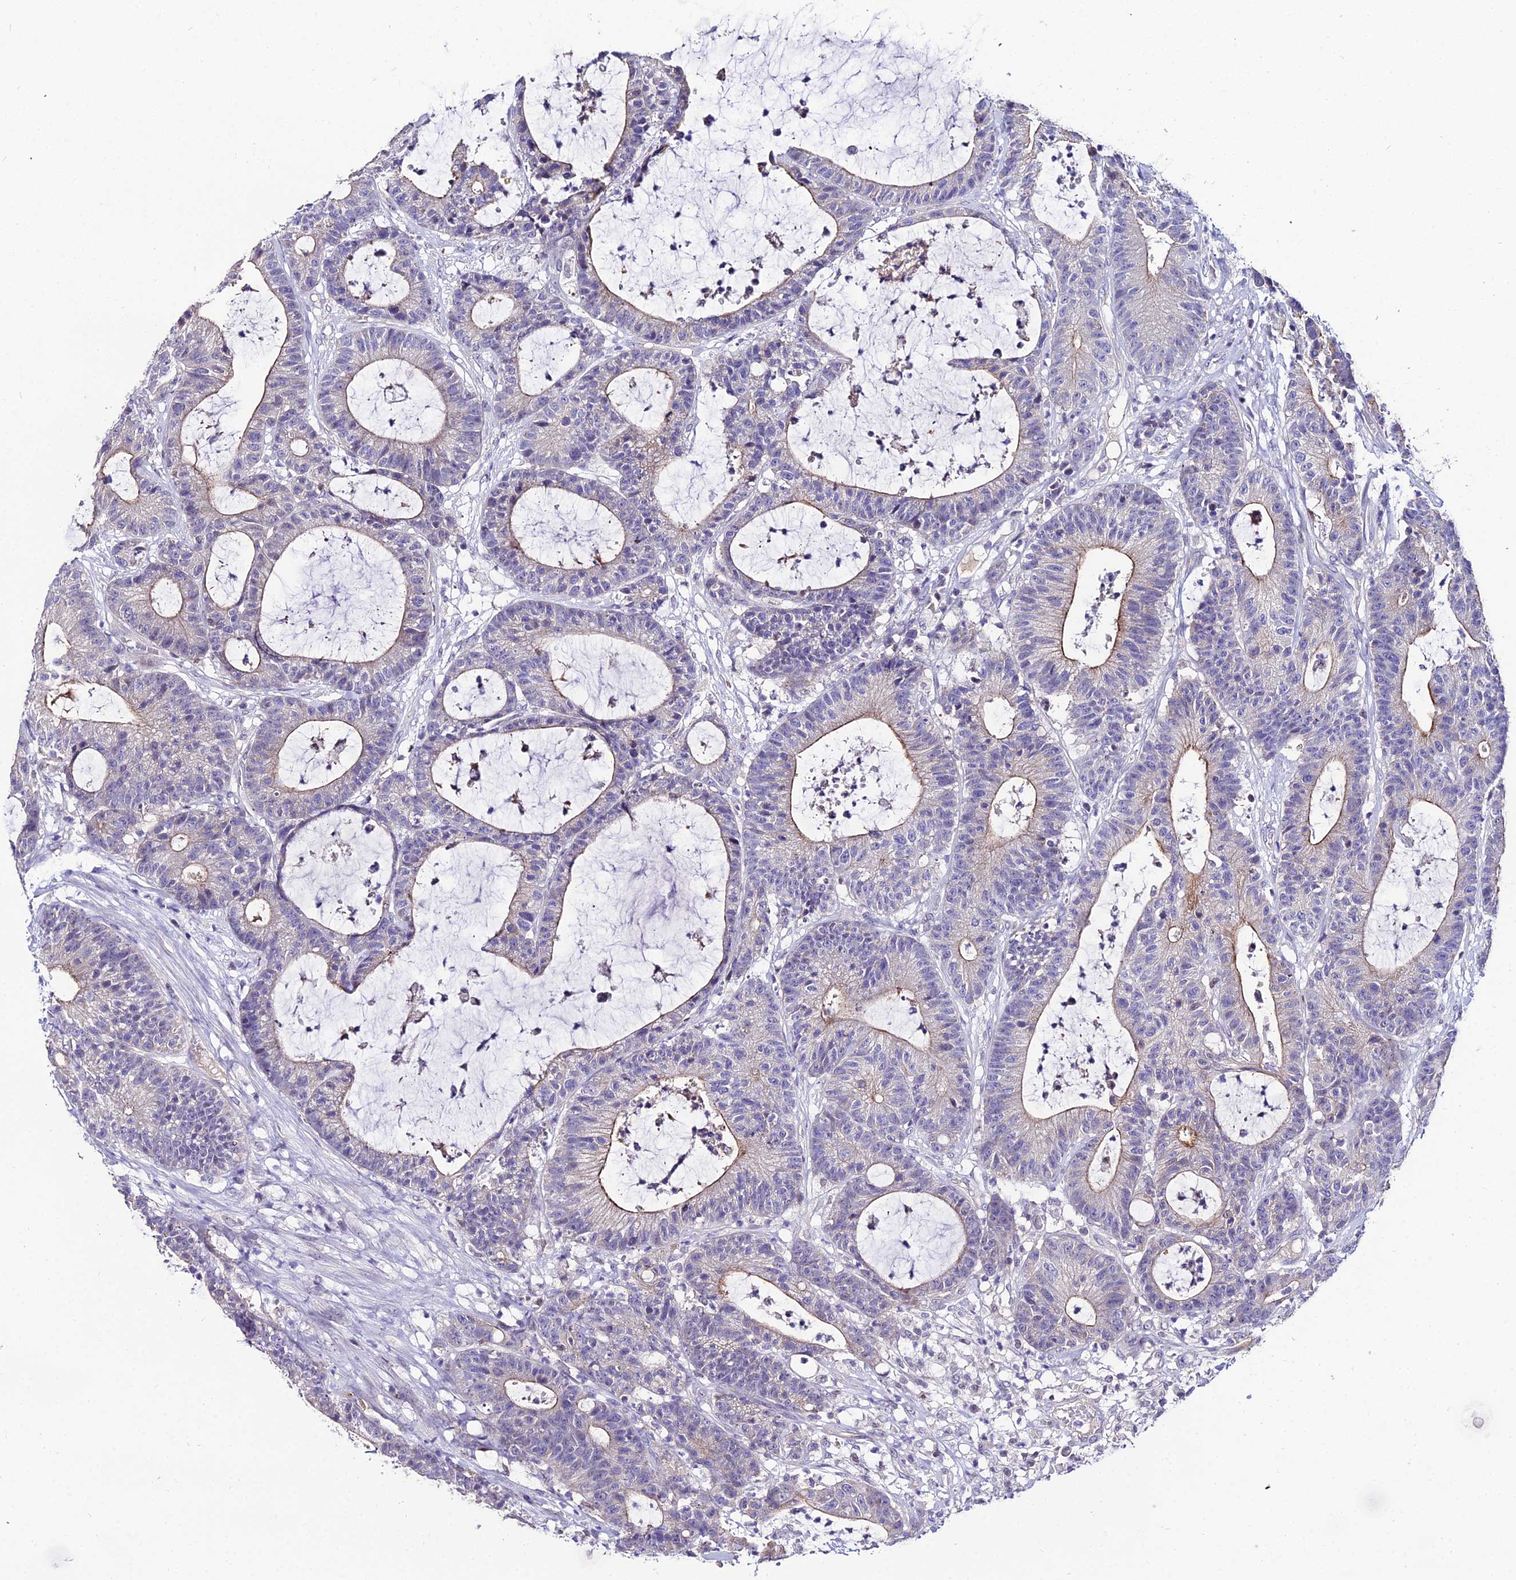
{"staining": {"intensity": "moderate", "quantity": "25%-75%", "location": "cytoplasmic/membranous"}, "tissue": "colorectal cancer", "cell_type": "Tumor cells", "image_type": "cancer", "snomed": [{"axis": "morphology", "description": "Adenocarcinoma, NOS"}, {"axis": "topography", "description": "Colon"}], "caption": "Immunohistochemical staining of colorectal cancer shows medium levels of moderate cytoplasmic/membranous protein staining in approximately 25%-75% of tumor cells.", "gene": "SHQ1", "patient": {"sex": "female", "age": 84}}